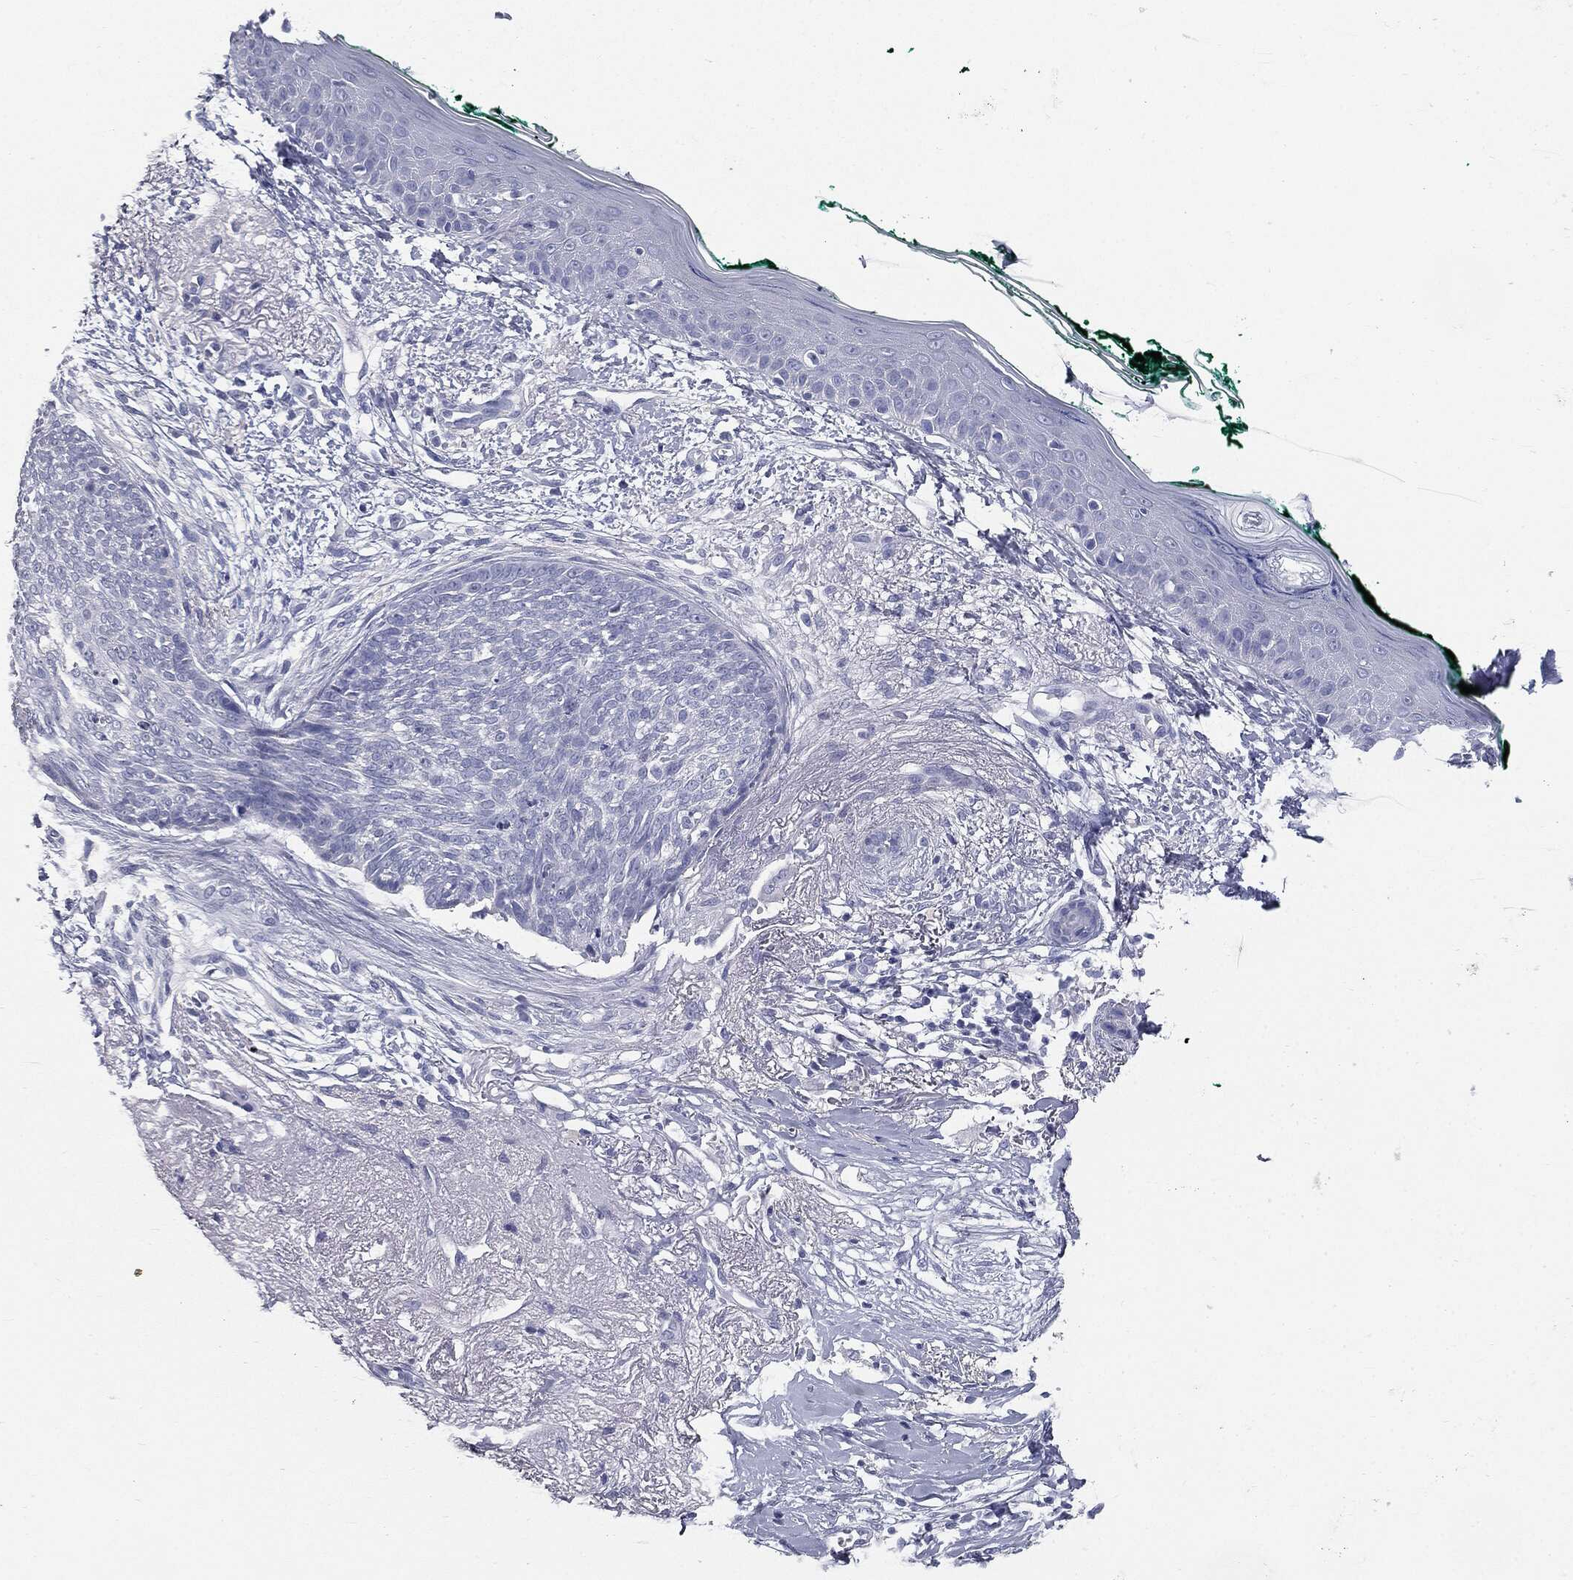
{"staining": {"intensity": "negative", "quantity": "none", "location": "none"}, "tissue": "skin cancer", "cell_type": "Tumor cells", "image_type": "cancer", "snomed": [{"axis": "morphology", "description": "Normal tissue, NOS"}, {"axis": "morphology", "description": "Basal cell carcinoma"}, {"axis": "topography", "description": "Skin"}], "caption": "This is an immunohistochemistry histopathology image of skin basal cell carcinoma. There is no positivity in tumor cells.", "gene": "CUZD1", "patient": {"sex": "male", "age": 84}}